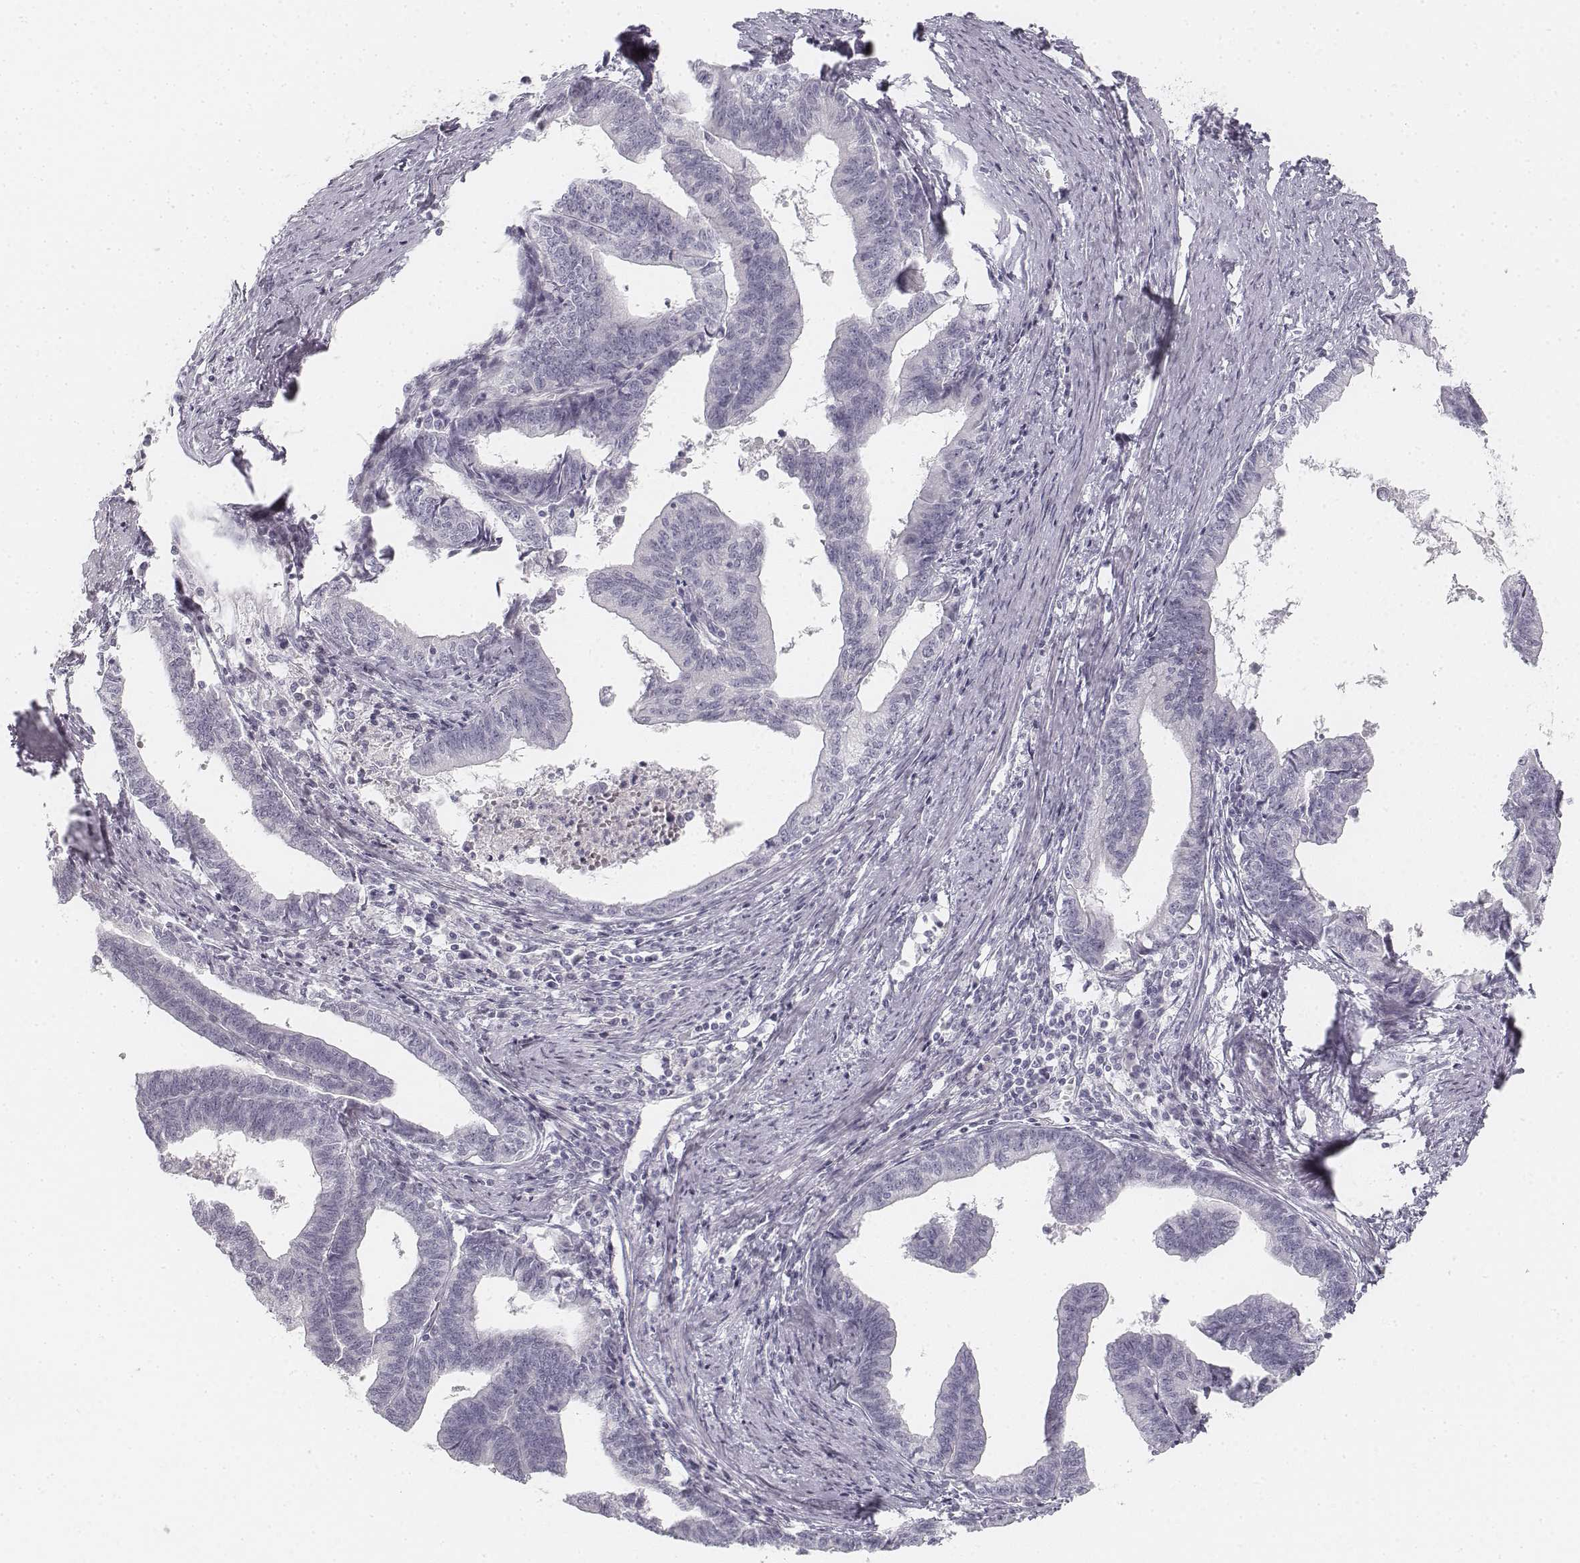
{"staining": {"intensity": "negative", "quantity": "none", "location": "none"}, "tissue": "endometrial cancer", "cell_type": "Tumor cells", "image_type": "cancer", "snomed": [{"axis": "morphology", "description": "Adenocarcinoma, NOS"}, {"axis": "topography", "description": "Endometrium"}], "caption": "Micrograph shows no significant protein expression in tumor cells of endometrial cancer (adenocarcinoma).", "gene": "KRT25", "patient": {"sex": "female", "age": 65}}